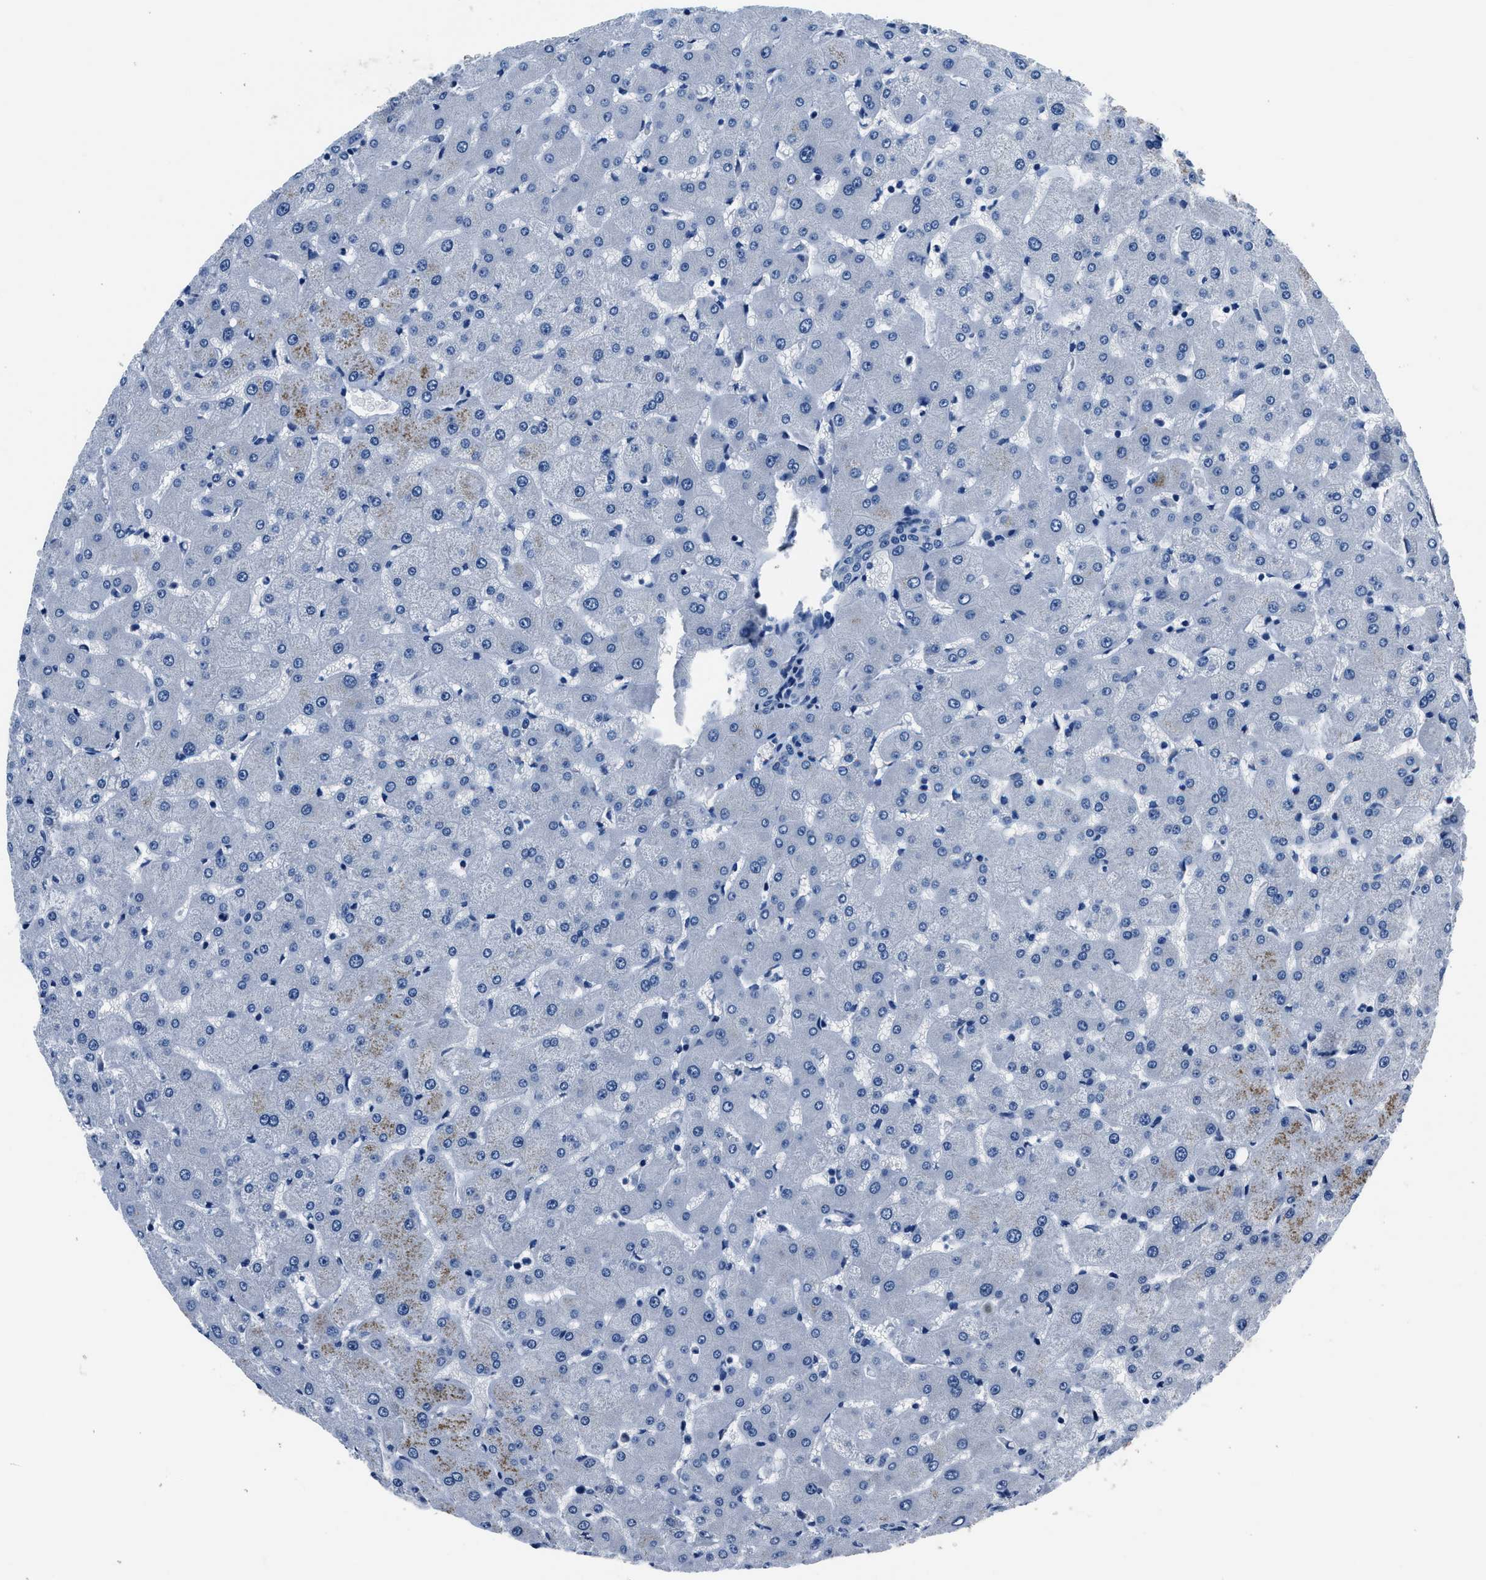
{"staining": {"intensity": "negative", "quantity": "none", "location": "none"}, "tissue": "liver", "cell_type": "Cholangiocytes", "image_type": "normal", "snomed": [{"axis": "morphology", "description": "Normal tissue, NOS"}, {"axis": "topography", "description": "Liver"}], "caption": "This is an immunohistochemistry histopathology image of unremarkable human liver. There is no staining in cholangiocytes.", "gene": "GJA3", "patient": {"sex": "female", "age": 63}}